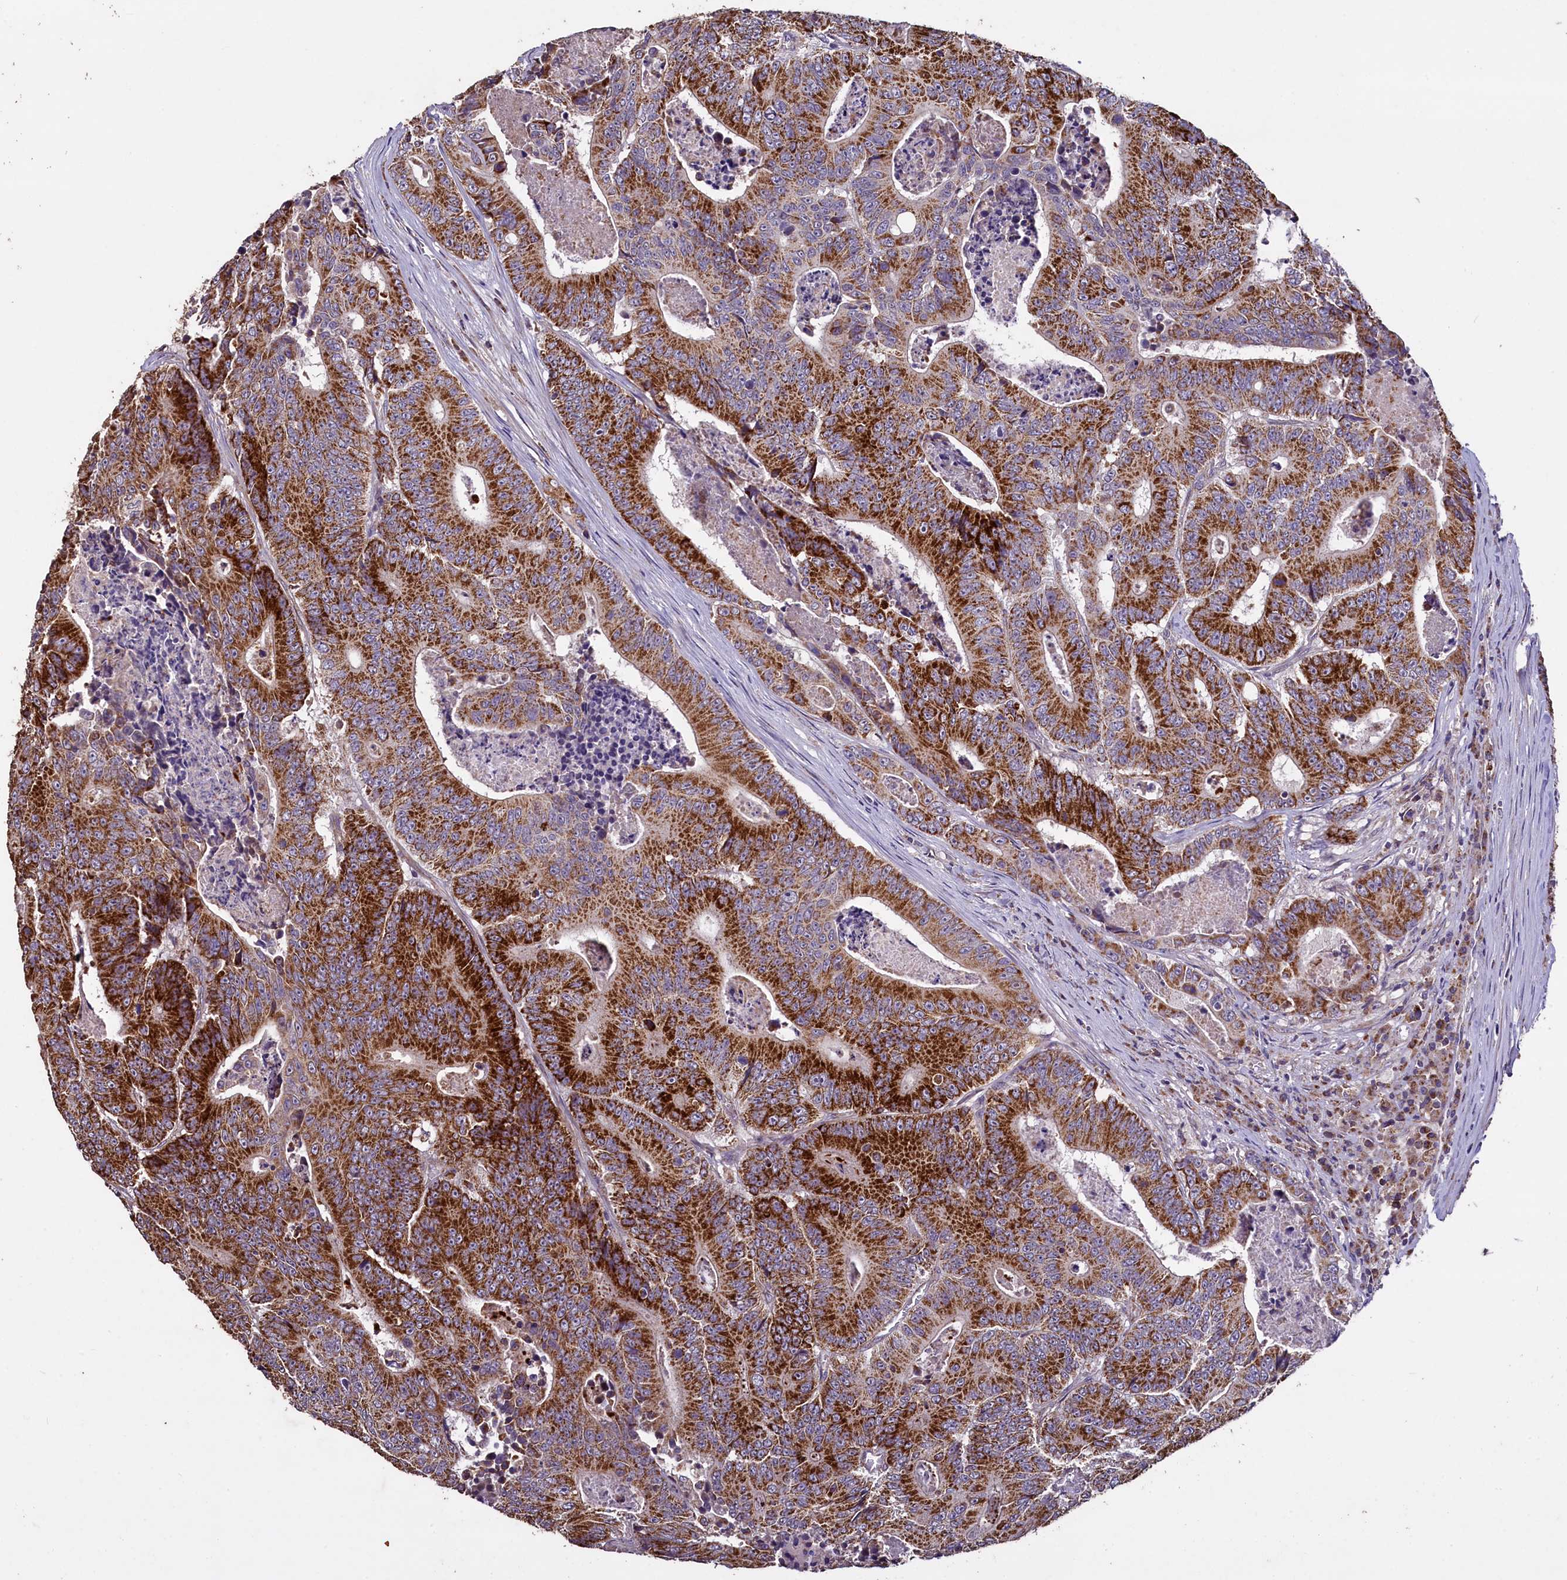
{"staining": {"intensity": "strong", "quantity": ">75%", "location": "cytoplasmic/membranous"}, "tissue": "colorectal cancer", "cell_type": "Tumor cells", "image_type": "cancer", "snomed": [{"axis": "morphology", "description": "Adenocarcinoma, NOS"}, {"axis": "topography", "description": "Colon"}], "caption": "The immunohistochemical stain highlights strong cytoplasmic/membranous positivity in tumor cells of colorectal cancer tissue.", "gene": "COQ9", "patient": {"sex": "male", "age": 83}}